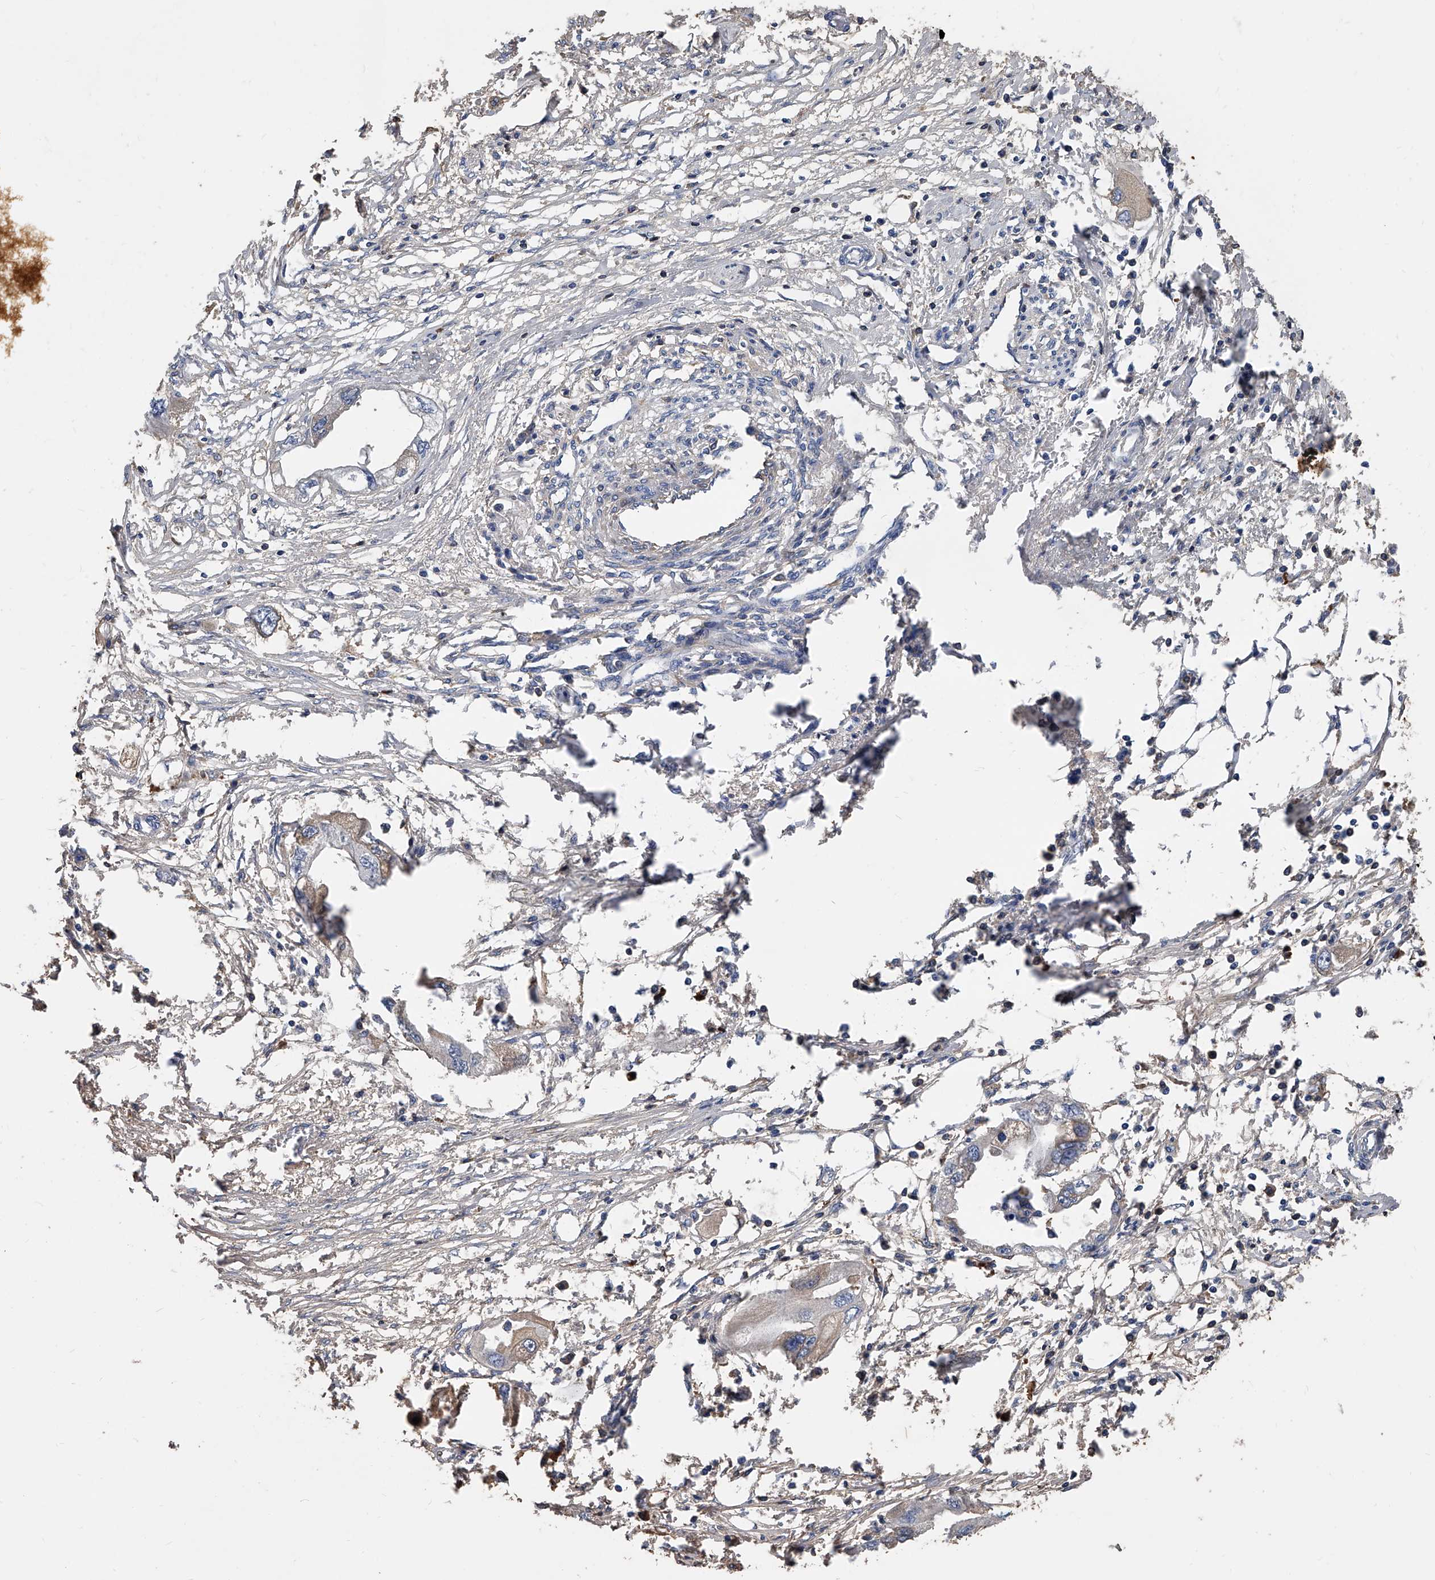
{"staining": {"intensity": "weak", "quantity": "<25%", "location": "cytoplasmic/membranous"}, "tissue": "endometrial cancer", "cell_type": "Tumor cells", "image_type": "cancer", "snomed": [{"axis": "morphology", "description": "Adenocarcinoma, NOS"}, {"axis": "morphology", "description": "Adenocarcinoma, metastatic, NOS"}, {"axis": "topography", "description": "Adipose tissue"}, {"axis": "topography", "description": "Endometrium"}], "caption": "Micrograph shows no significant protein expression in tumor cells of endometrial cancer (adenocarcinoma).", "gene": "ZNF25", "patient": {"sex": "female", "age": 67}}